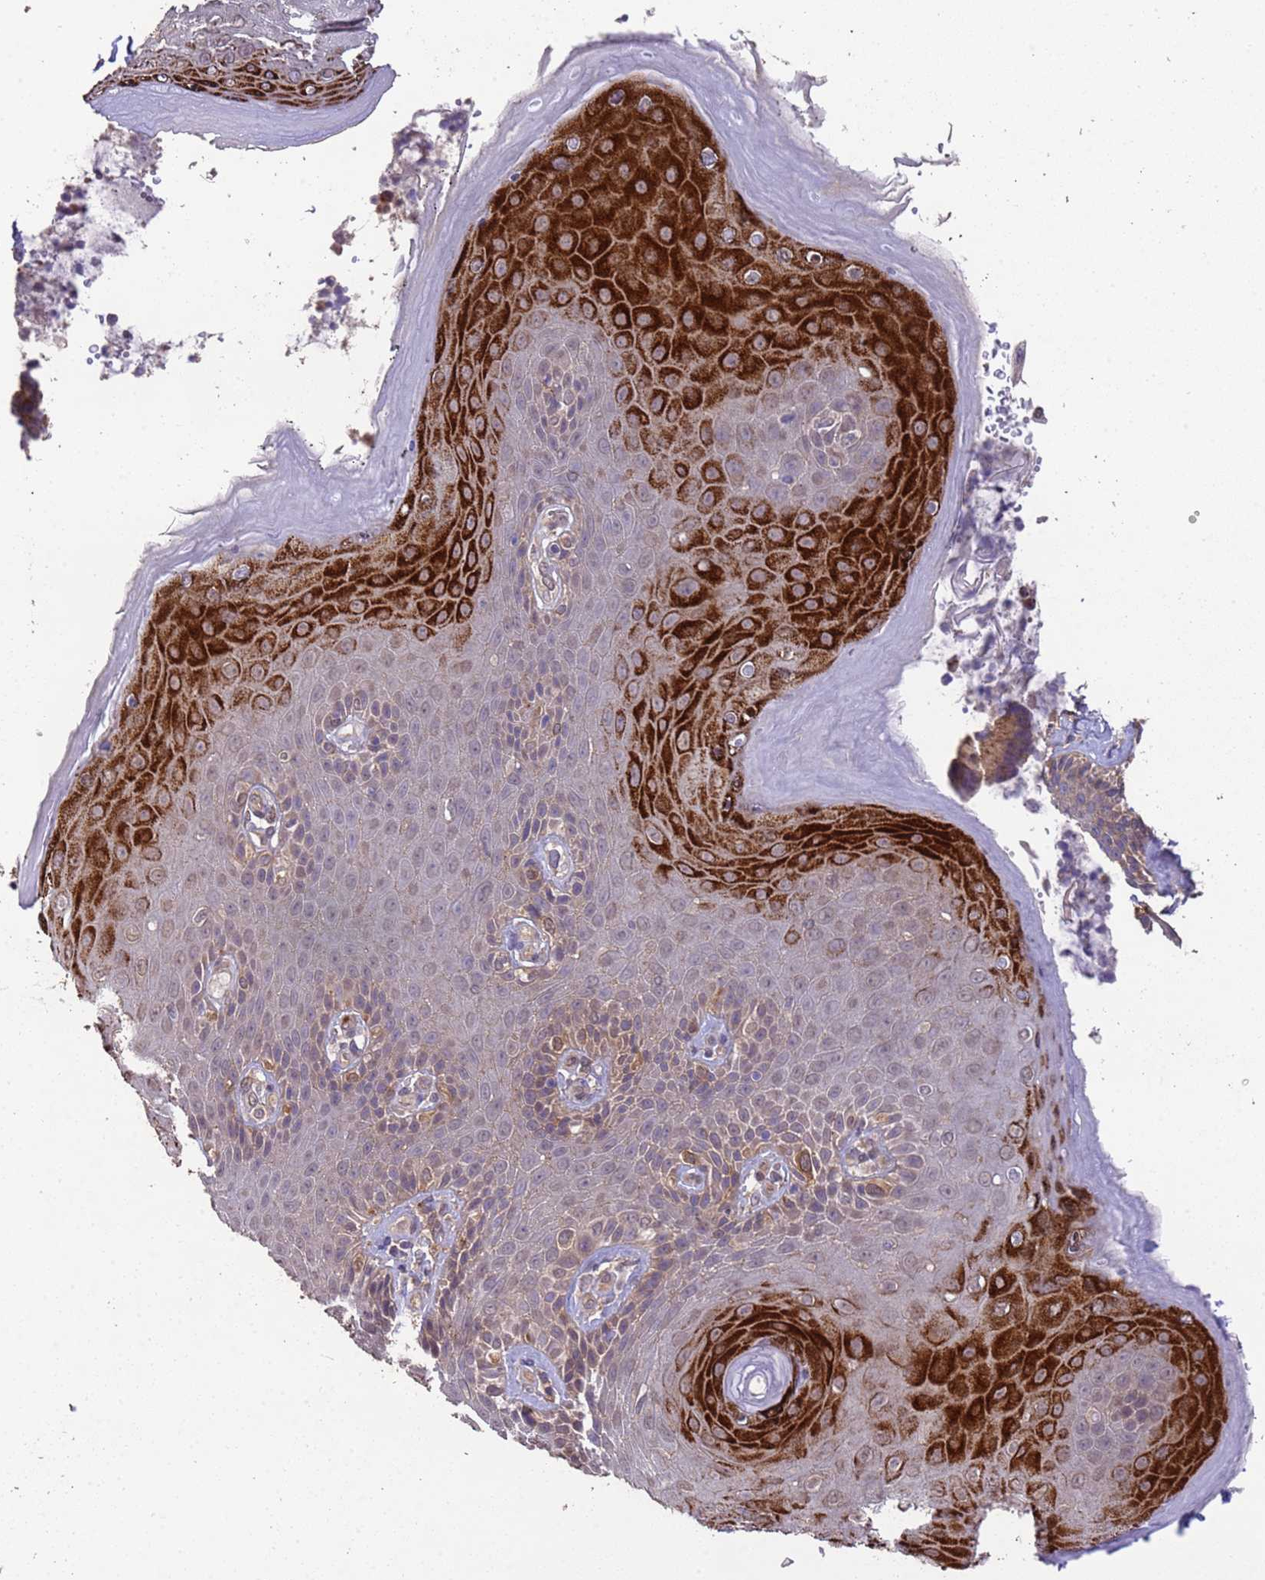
{"staining": {"intensity": "strong", "quantity": "<25%", "location": "cytoplasmic/membranous"}, "tissue": "skin", "cell_type": "Epidermal cells", "image_type": "normal", "snomed": [{"axis": "morphology", "description": "Normal tissue, NOS"}, {"axis": "topography", "description": "Anal"}], "caption": "Protein staining demonstrates strong cytoplasmic/membranous expression in approximately <25% of epidermal cells in normal skin. (DAB (3,3'-diaminobenzidine) IHC, brown staining for protein, blue staining for nuclei).", "gene": "NPHP1", "patient": {"sex": "female", "age": 89}}